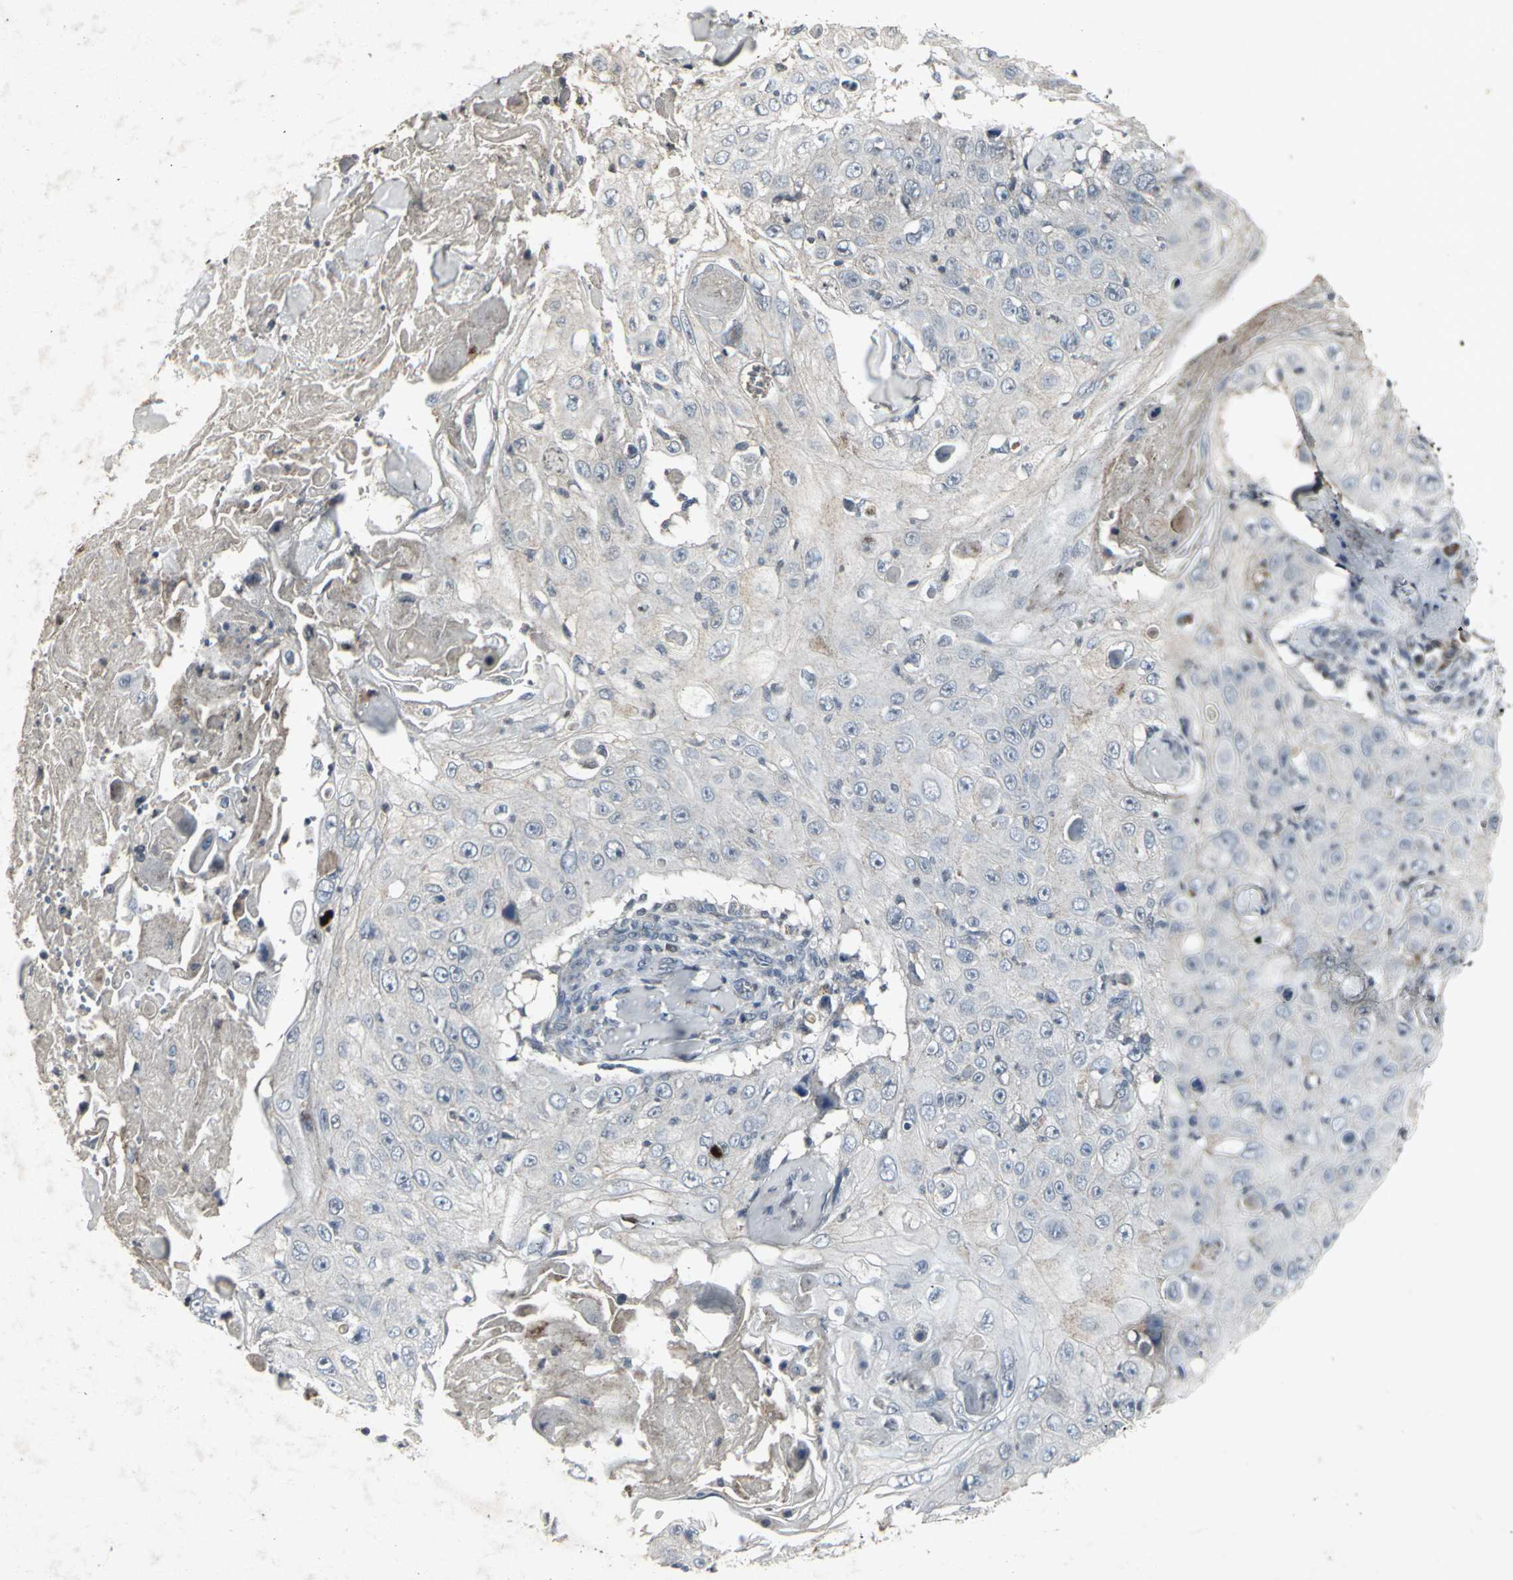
{"staining": {"intensity": "negative", "quantity": "none", "location": "none"}, "tissue": "skin cancer", "cell_type": "Tumor cells", "image_type": "cancer", "snomed": [{"axis": "morphology", "description": "Squamous cell carcinoma, NOS"}, {"axis": "topography", "description": "Skin"}], "caption": "DAB (3,3'-diaminobenzidine) immunohistochemical staining of squamous cell carcinoma (skin) exhibits no significant staining in tumor cells.", "gene": "BMP4", "patient": {"sex": "male", "age": 86}}